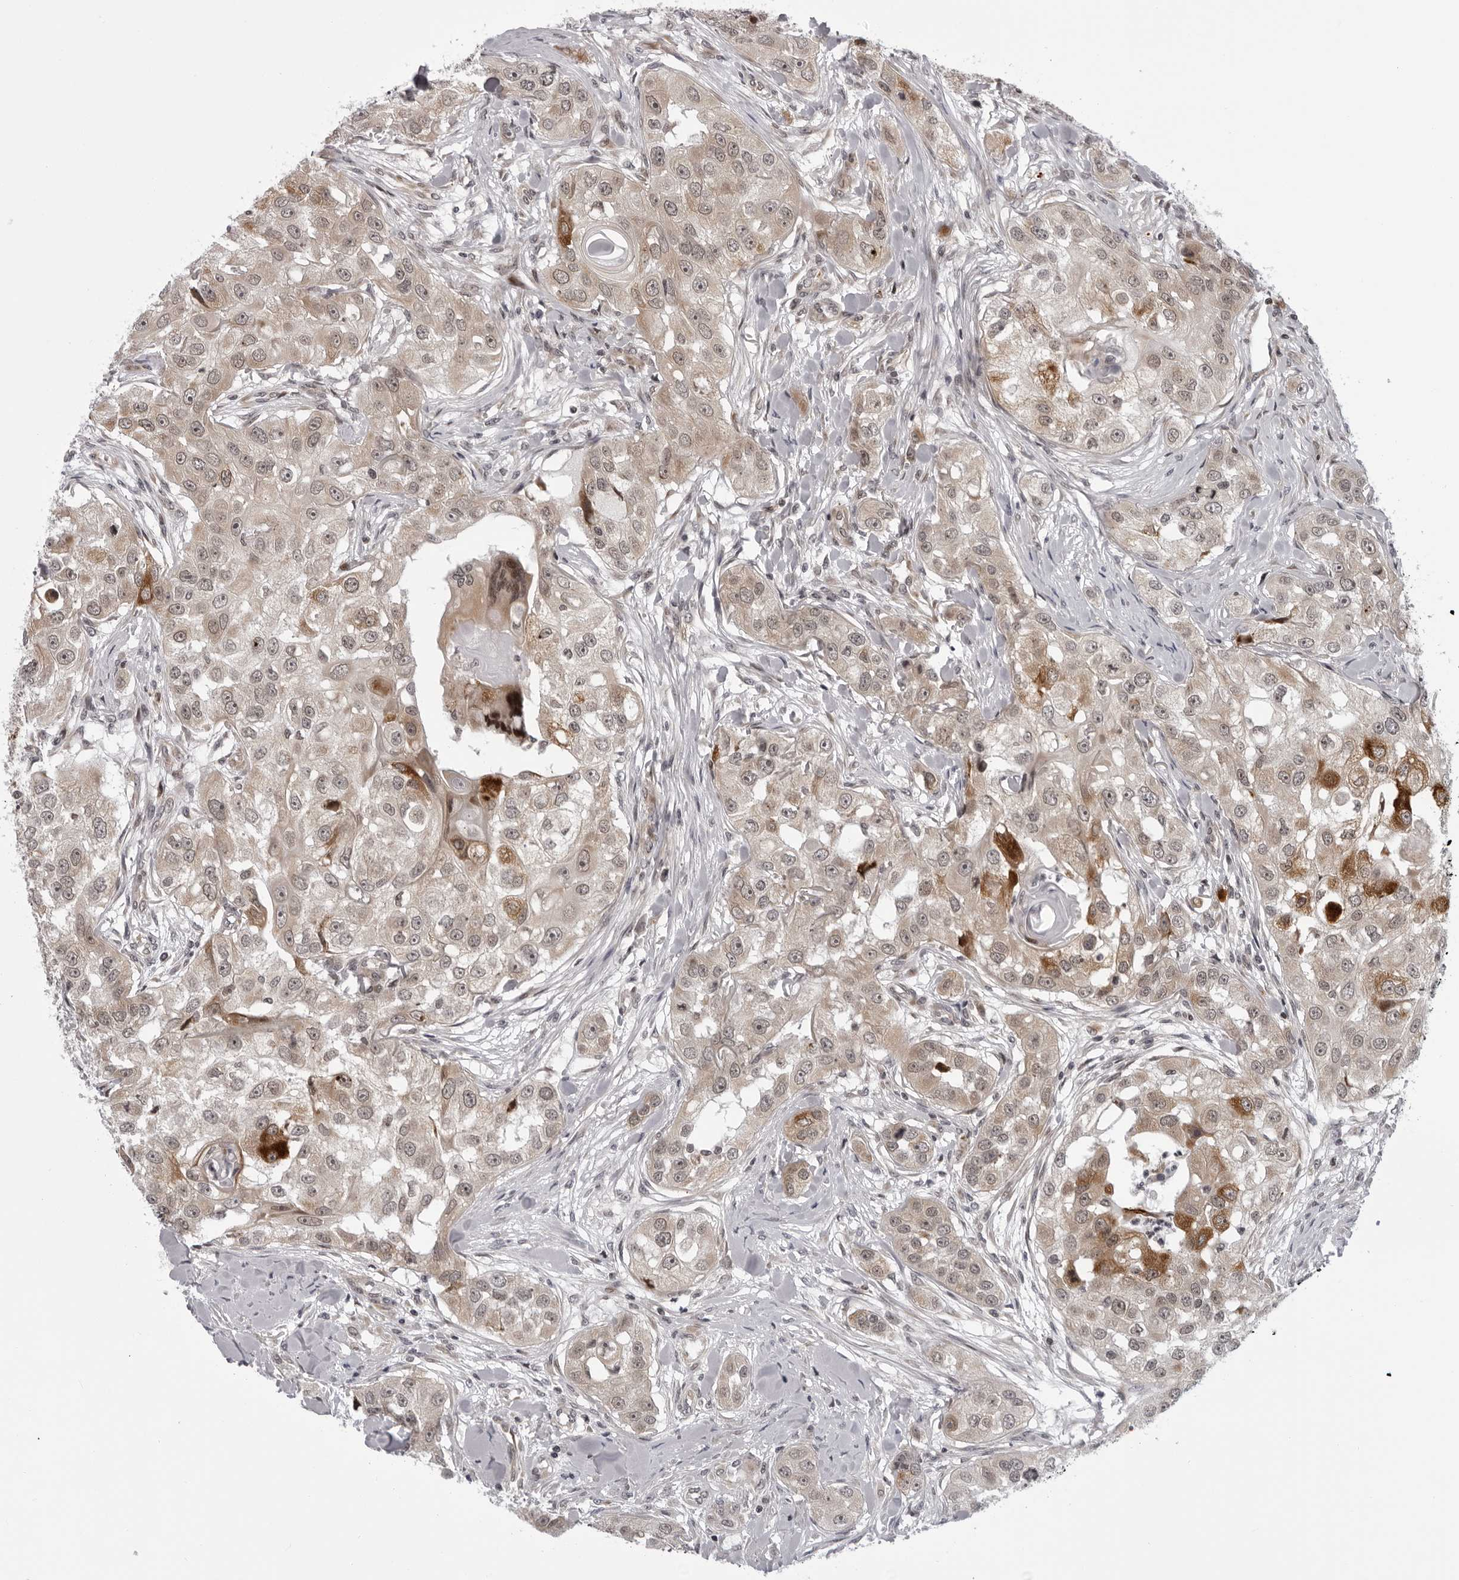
{"staining": {"intensity": "moderate", "quantity": "<25%", "location": "cytoplasmic/membranous"}, "tissue": "head and neck cancer", "cell_type": "Tumor cells", "image_type": "cancer", "snomed": [{"axis": "morphology", "description": "Normal tissue, NOS"}, {"axis": "morphology", "description": "Squamous cell carcinoma, NOS"}, {"axis": "topography", "description": "Skeletal muscle"}, {"axis": "topography", "description": "Head-Neck"}], "caption": "The histopathology image shows a brown stain indicating the presence of a protein in the cytoplasmic/membranous of tumor cells in squamous cell carcinoma (head and neck).", "gene": "GCSAML", "patient": {"sex": "male", "age": 51}}